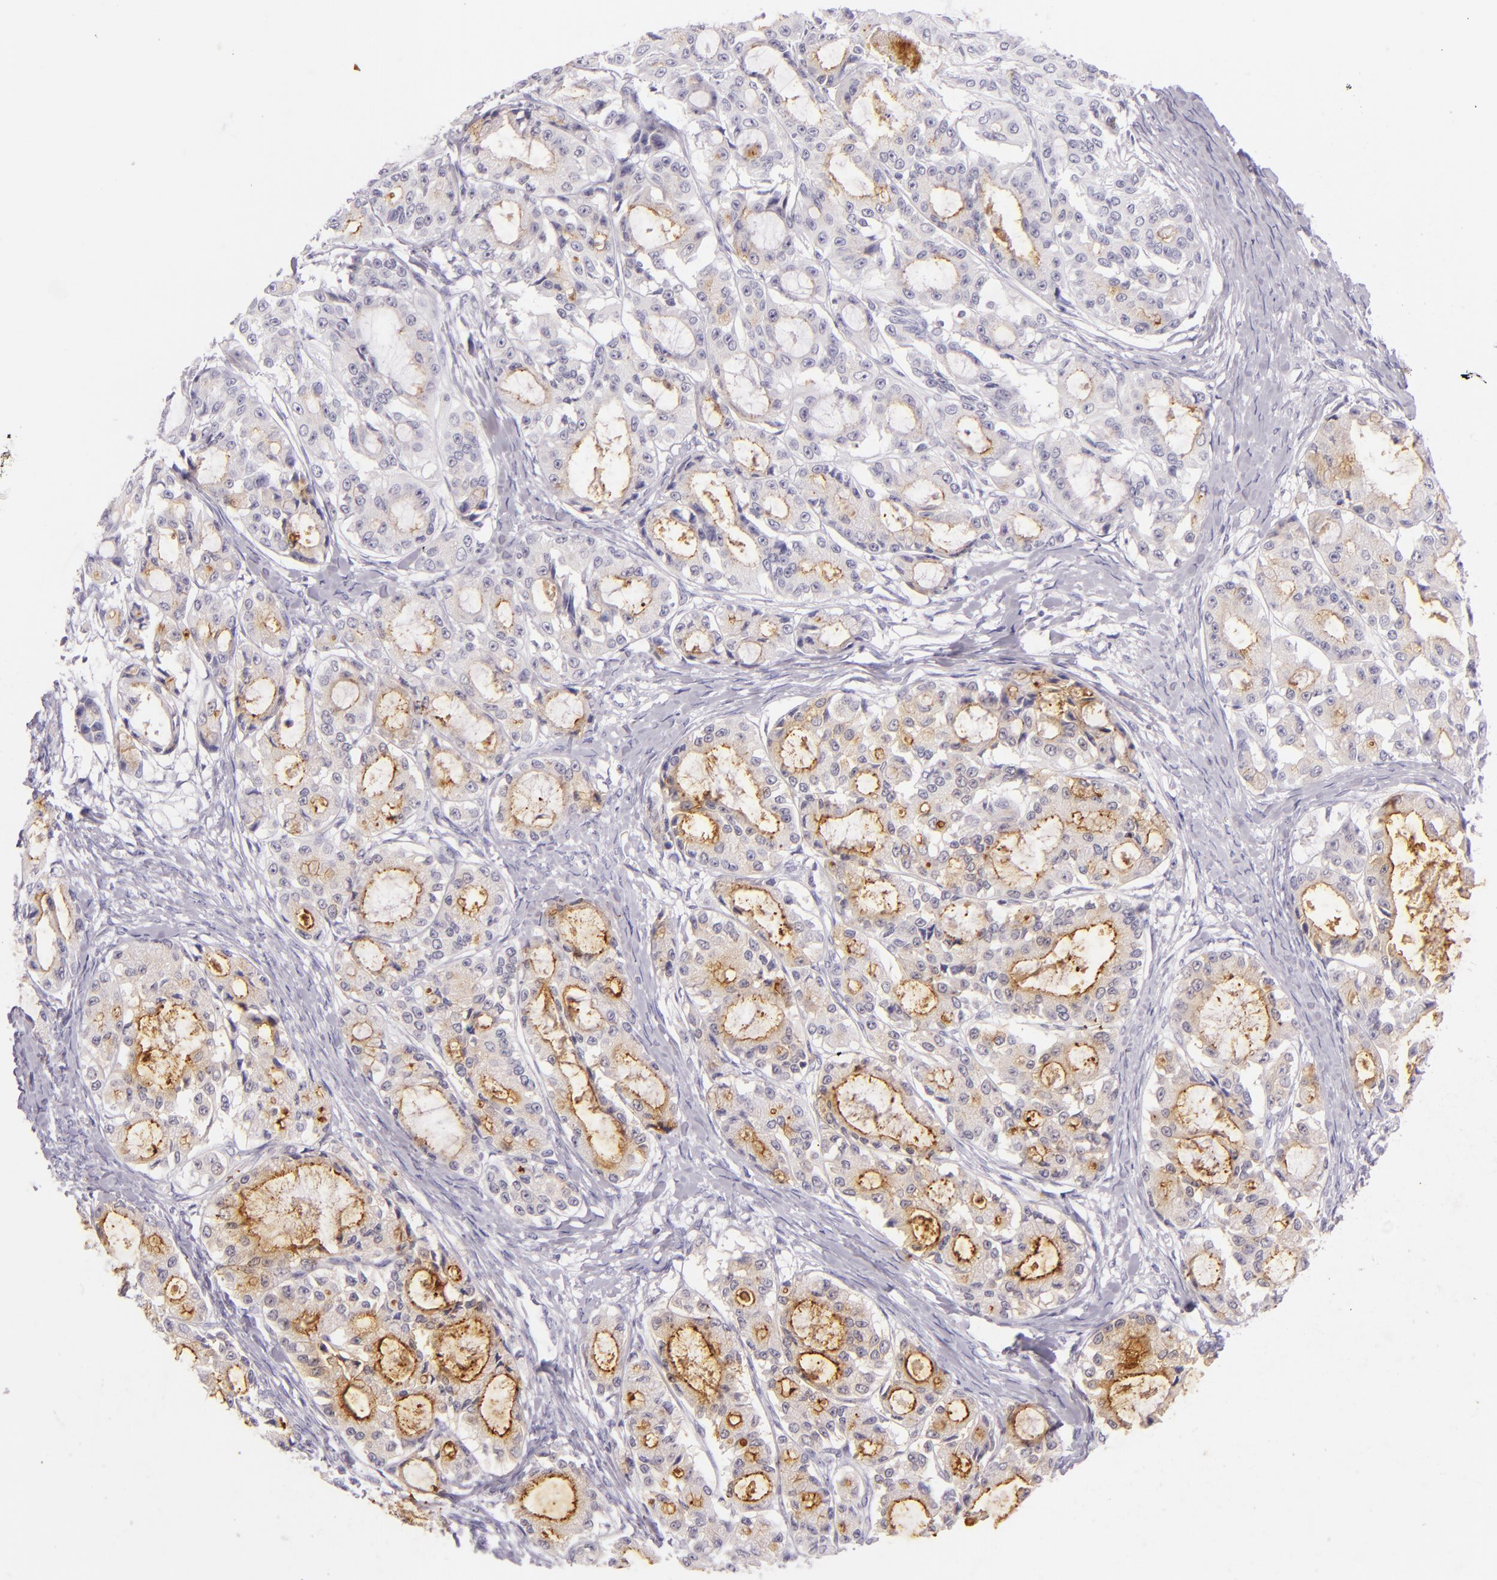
{"staining": {"intensity": "weak", "quantity": "<25%", "location": "cytoplasmic/membranous"}, "tissue": "ovarian cancer", "cell_type": "Tumor cells", "image_type": "cancer", "snomed": [{"axis": "morphology", "description": "Carcinoma, endometroid"}, {"axis": "topography", "description": "Ovary"}], "caption": "This is an immunohistochemistry micrograph of human ovarian endometroid carcinoma. There is no staining in tumor cells.", "gene": "CEACAM1", "patient": {"sex": "female", "age": 61}}